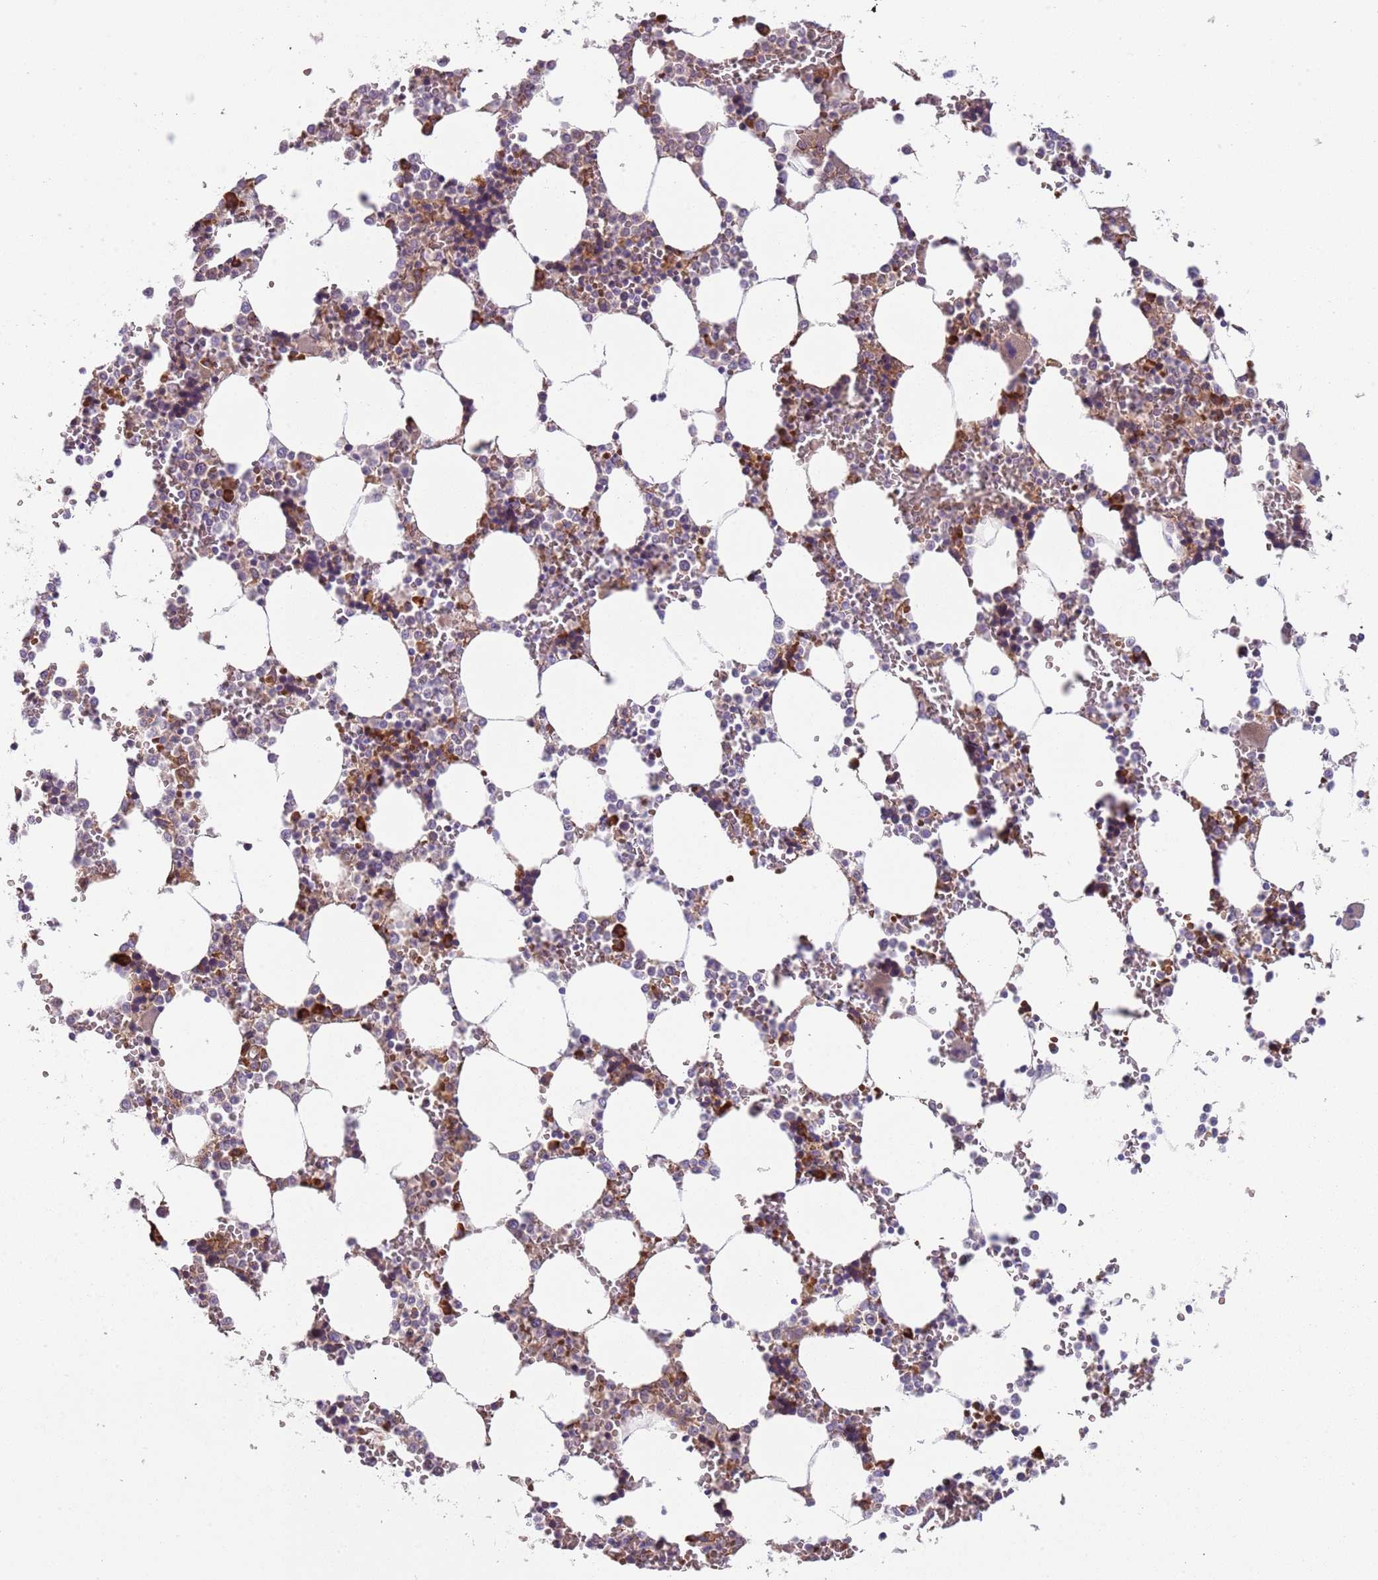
{"staining": {"intensity": "moderate", "quantity": "<25%", "location": "cytoplasmic/membranous"}, "tissue": "bone marrow", "cell_type": "Hematopoietic cells", "image_type": "normal", "snomed": [{"axis": "morphology", "description": "Normal tissue, NOS"}, {"axis": "topography", "description": "Bone marrow"}], "caption": "Immunohistochemistry staining of benign bone marrow, which demonstrates low levels of moderate cytoplasmic/membranous staining in approximately <25% of hematopoietic cells indicating moderate cytoplasmic/membranous protein expression. The staining was performed using DAB (brown) for protein detection and nuclei were counterstained in hematoxylin (blue).", "gene": "VWCE", "patient": {"sex": "male", "age": 64}}